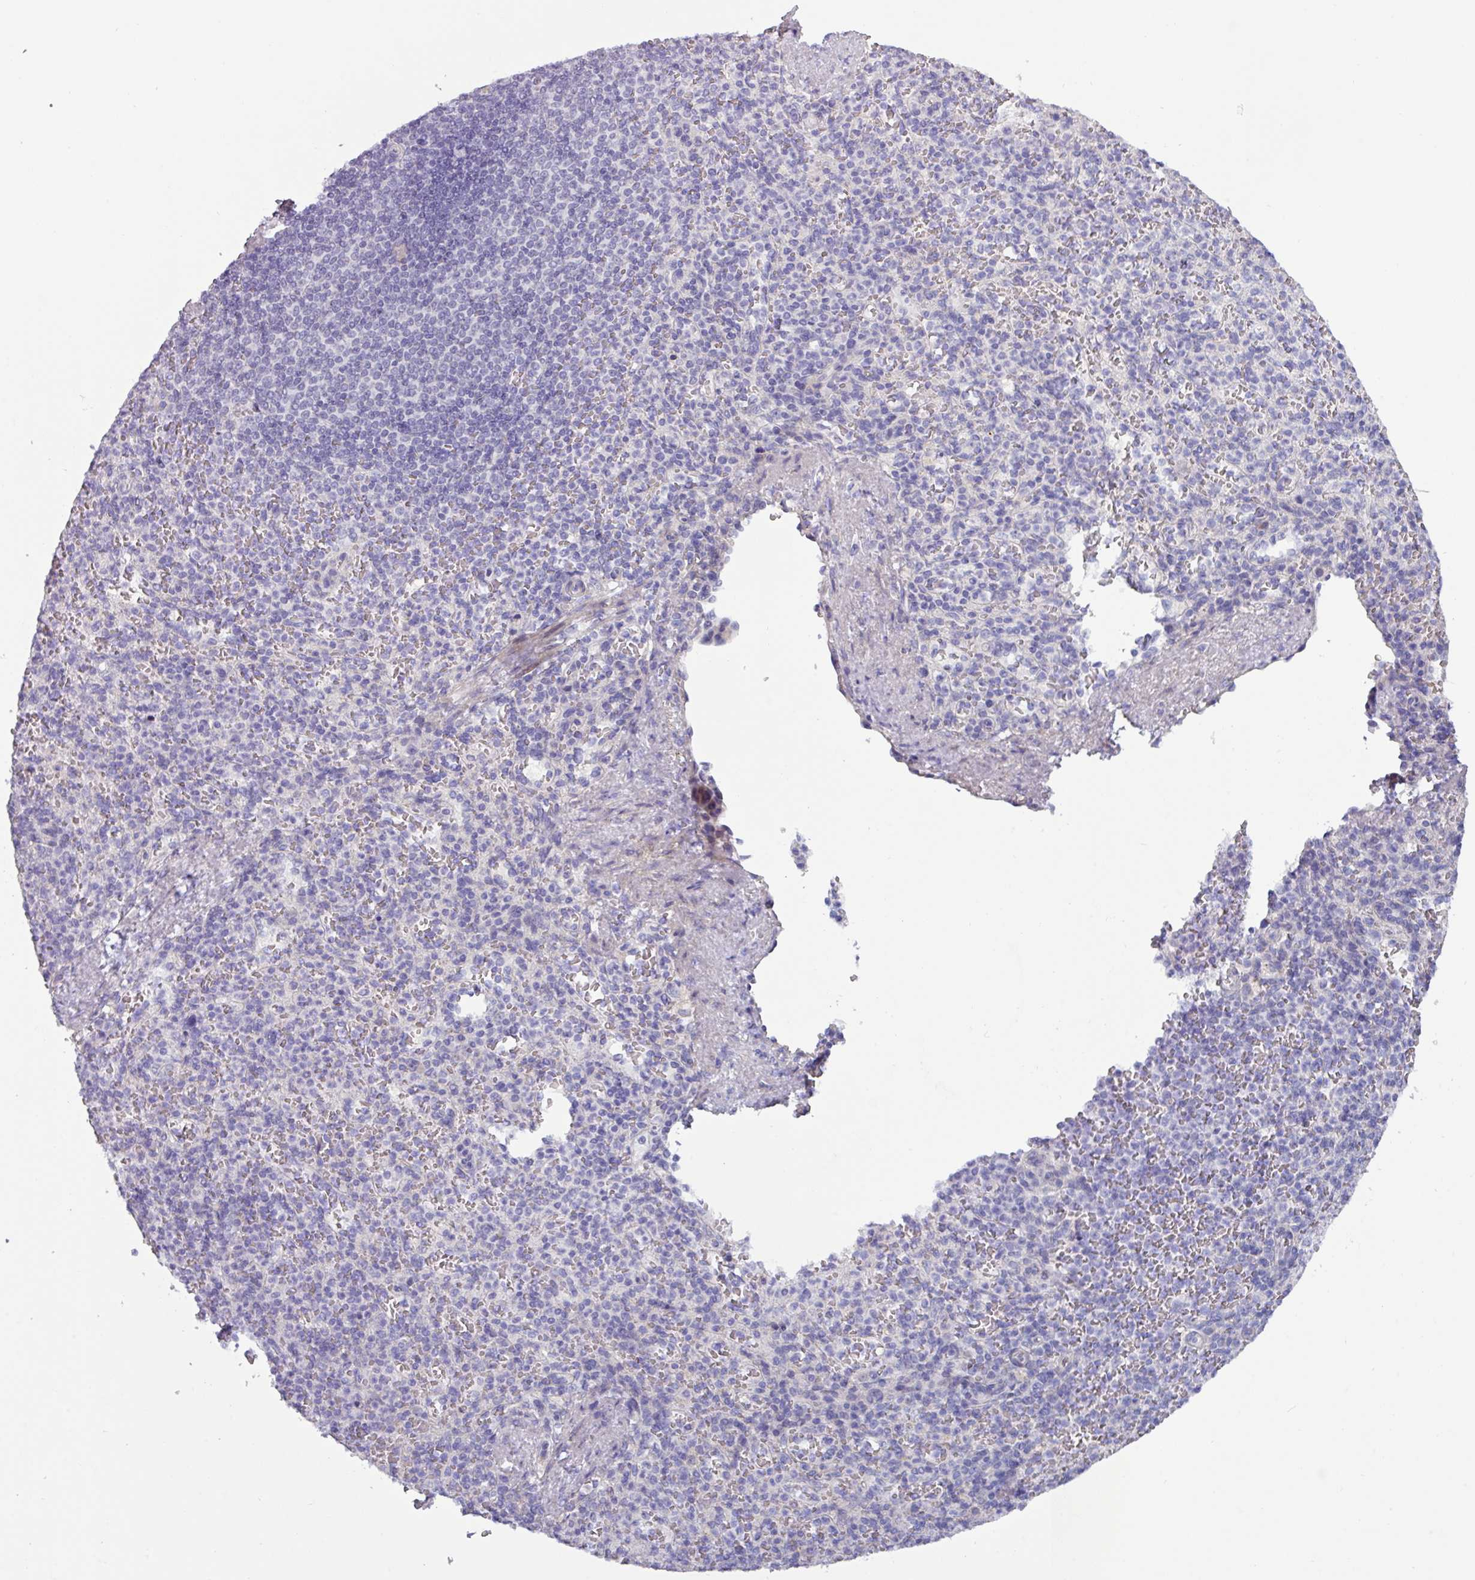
{"staining": {"intensity": "negative", "quantity": "none", "location": "none"}, "tissue": "spleen", "cell_type": "Cells in red pulp", "image_type": "normal", "snomed": [{"axis": "morphology", "description": "Normal tissue, NOS"}, {"axis": "topography", "description": "Spleen"}], "caption": "High magnification brightfield microscopy of benign spleen stained with DAB (brown) and counterstained with hematoxylin (blue): cells in red pulp show no significant staining.", "gene": "RGS16", "patient": {"sex": "female", "age": 74}}